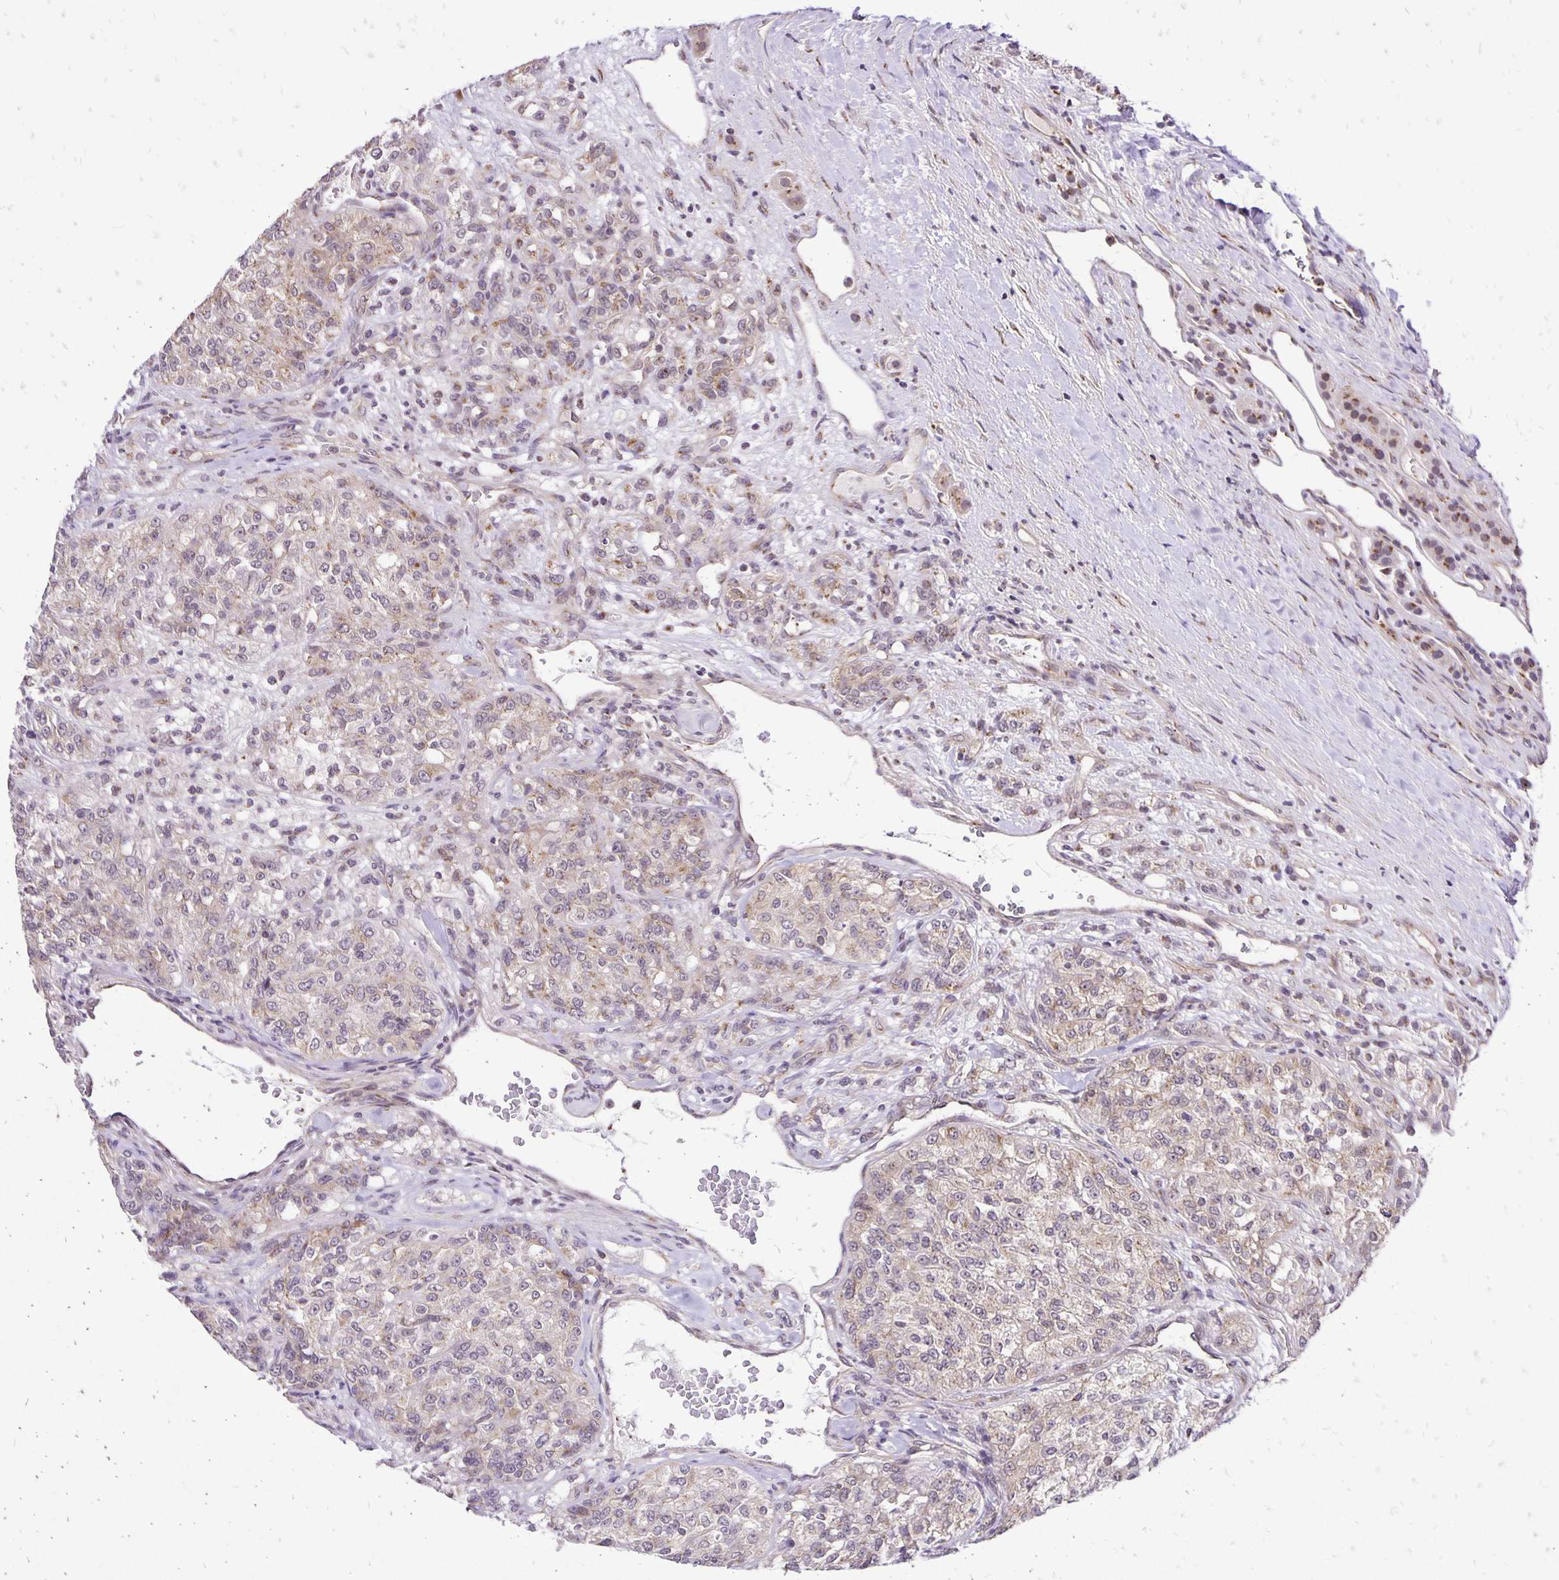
{"staining": {"intensity": "weak", "quantity": "25%-75%", "location": "cytoplasmic/membranous"}, "tissue": "renal cancer", "cell_type": "Tumor cells", "image_type": "cancer", "snomed": [{"axis": "morphology", "description": "Adenocarcinoma, NOS"}, {"axis": "topography", "description": "Kidney"}], "caption": "Tumor cells show low levels of weak cytoplasmic/membranous staining in approximately 25%-75% of cells in renal cancer.", "gene": "GOLGA5", "patient": {"sex": "female", "age": 63}}